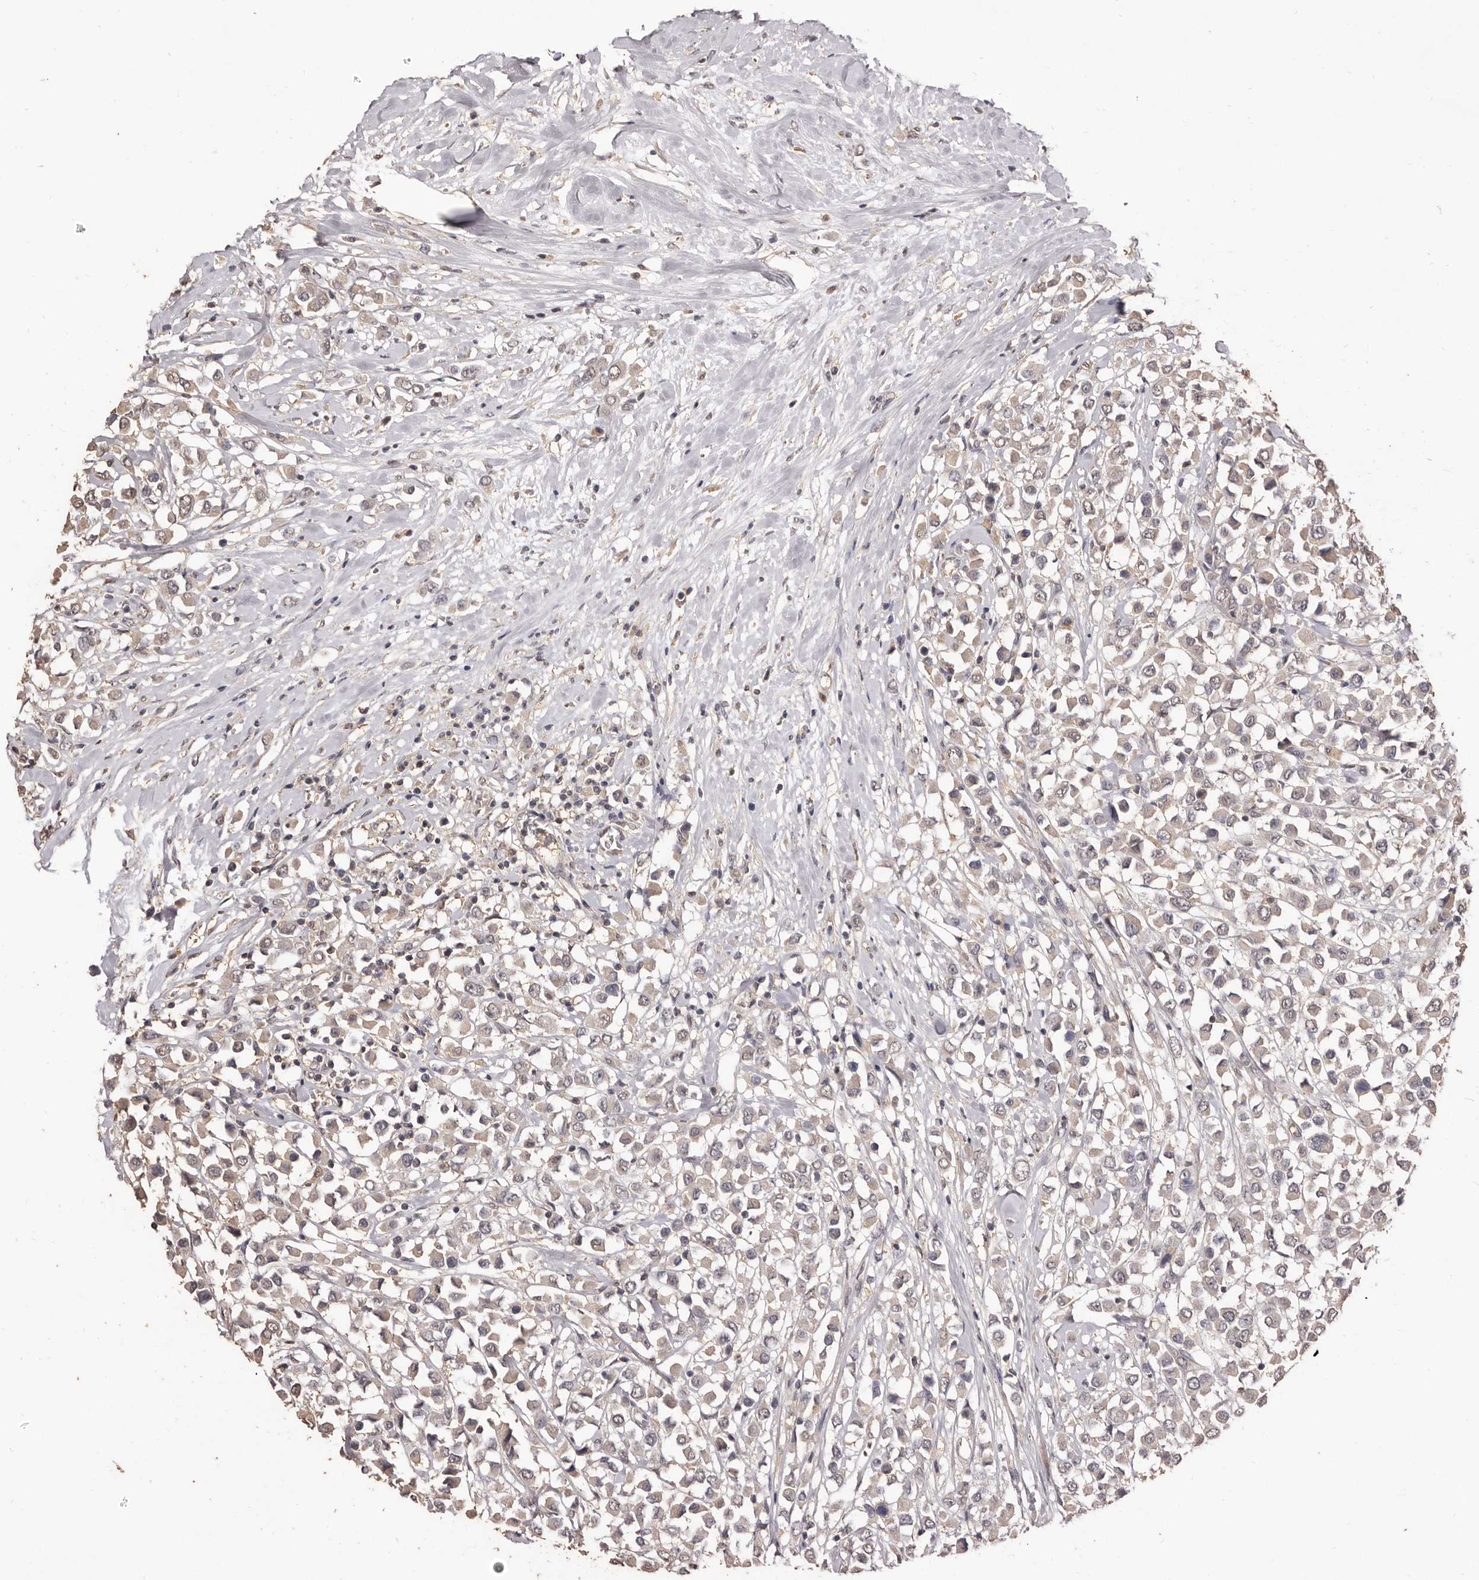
{"staining": {"intensity": "weak", "quantity": "<25%", "location": "cytoplasmic/membranous"}, "tissue": "breast cancer", "cell_type": "Tumor cells", "image_type": "cancer", "snomed": [{"axis": "morphology", "description": "Duct carcinoma"}, {"axis": "topography", "description": "Breast"}], "caption": "This is a photomicrograph of IHC staining of breast infiltrating ductal carcinoma, which shows no positivity in tumor cells.", "gene": "INAVA", "patient": {"sex": "female", "age": 61}}